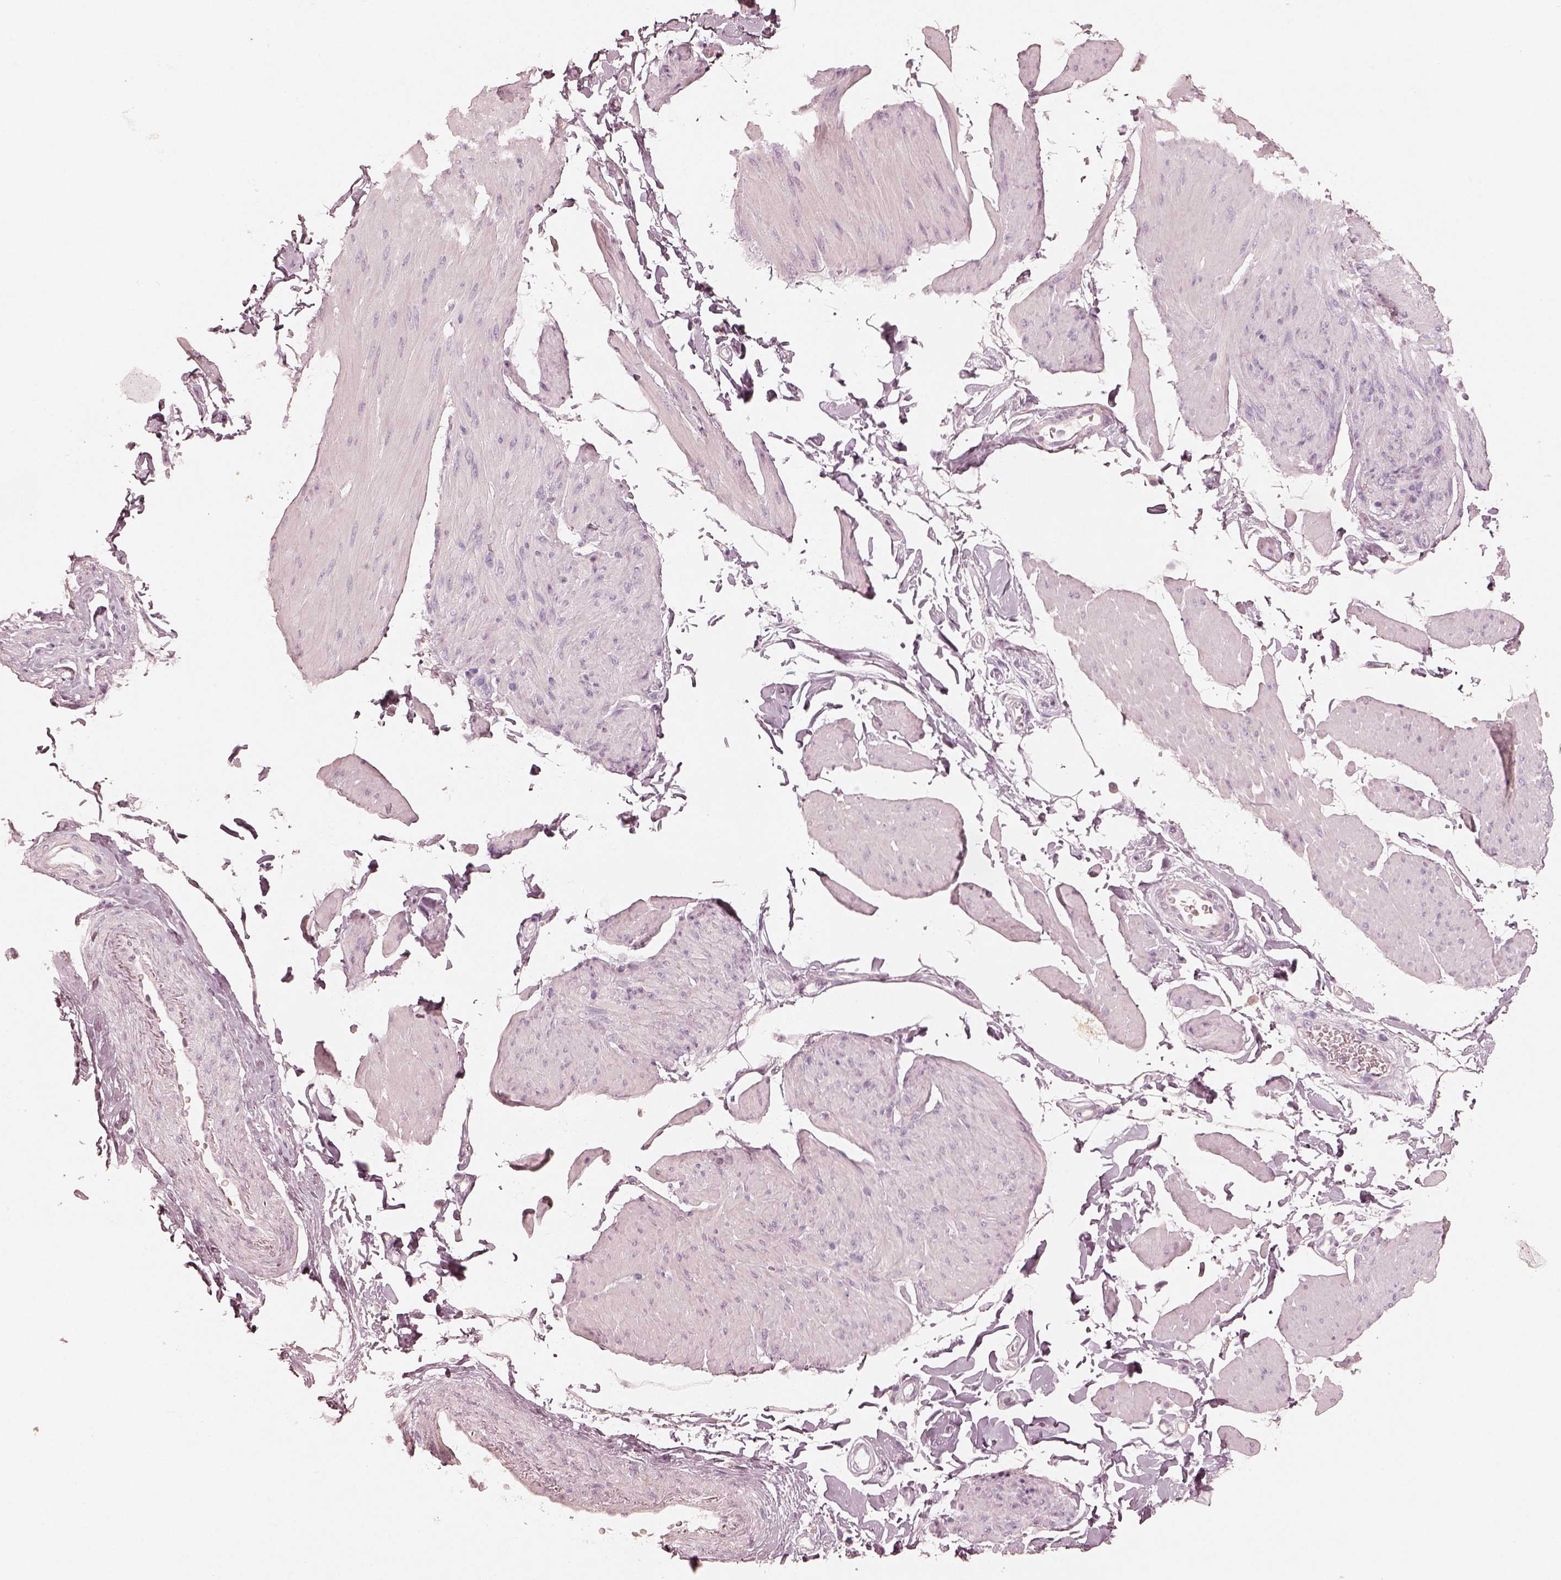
{"staining": {"intensity": "negative", "quantity": "none", "location": "none"}, "tissue": "smooth muscle", "cell_type": "Smooth muscle cells", "image_type": "normal", "snomed": [{"axis": "morphology", "description": "Normal tissue, NOS"}, {"axis": "topography", "description": "Adipose tissue"}, {"axis": "topography", "description": "Smooth muscle"}, {"axis": "topography", "description": "Peripheral nerve tissue"}], "caption": "Human smooth muscle stained for a protein using immunohistochemistry (IHC) displays no staining in smooth muscle cells.", "gene": "KRT82", "patient": {"sex": "male", "age": 83}}